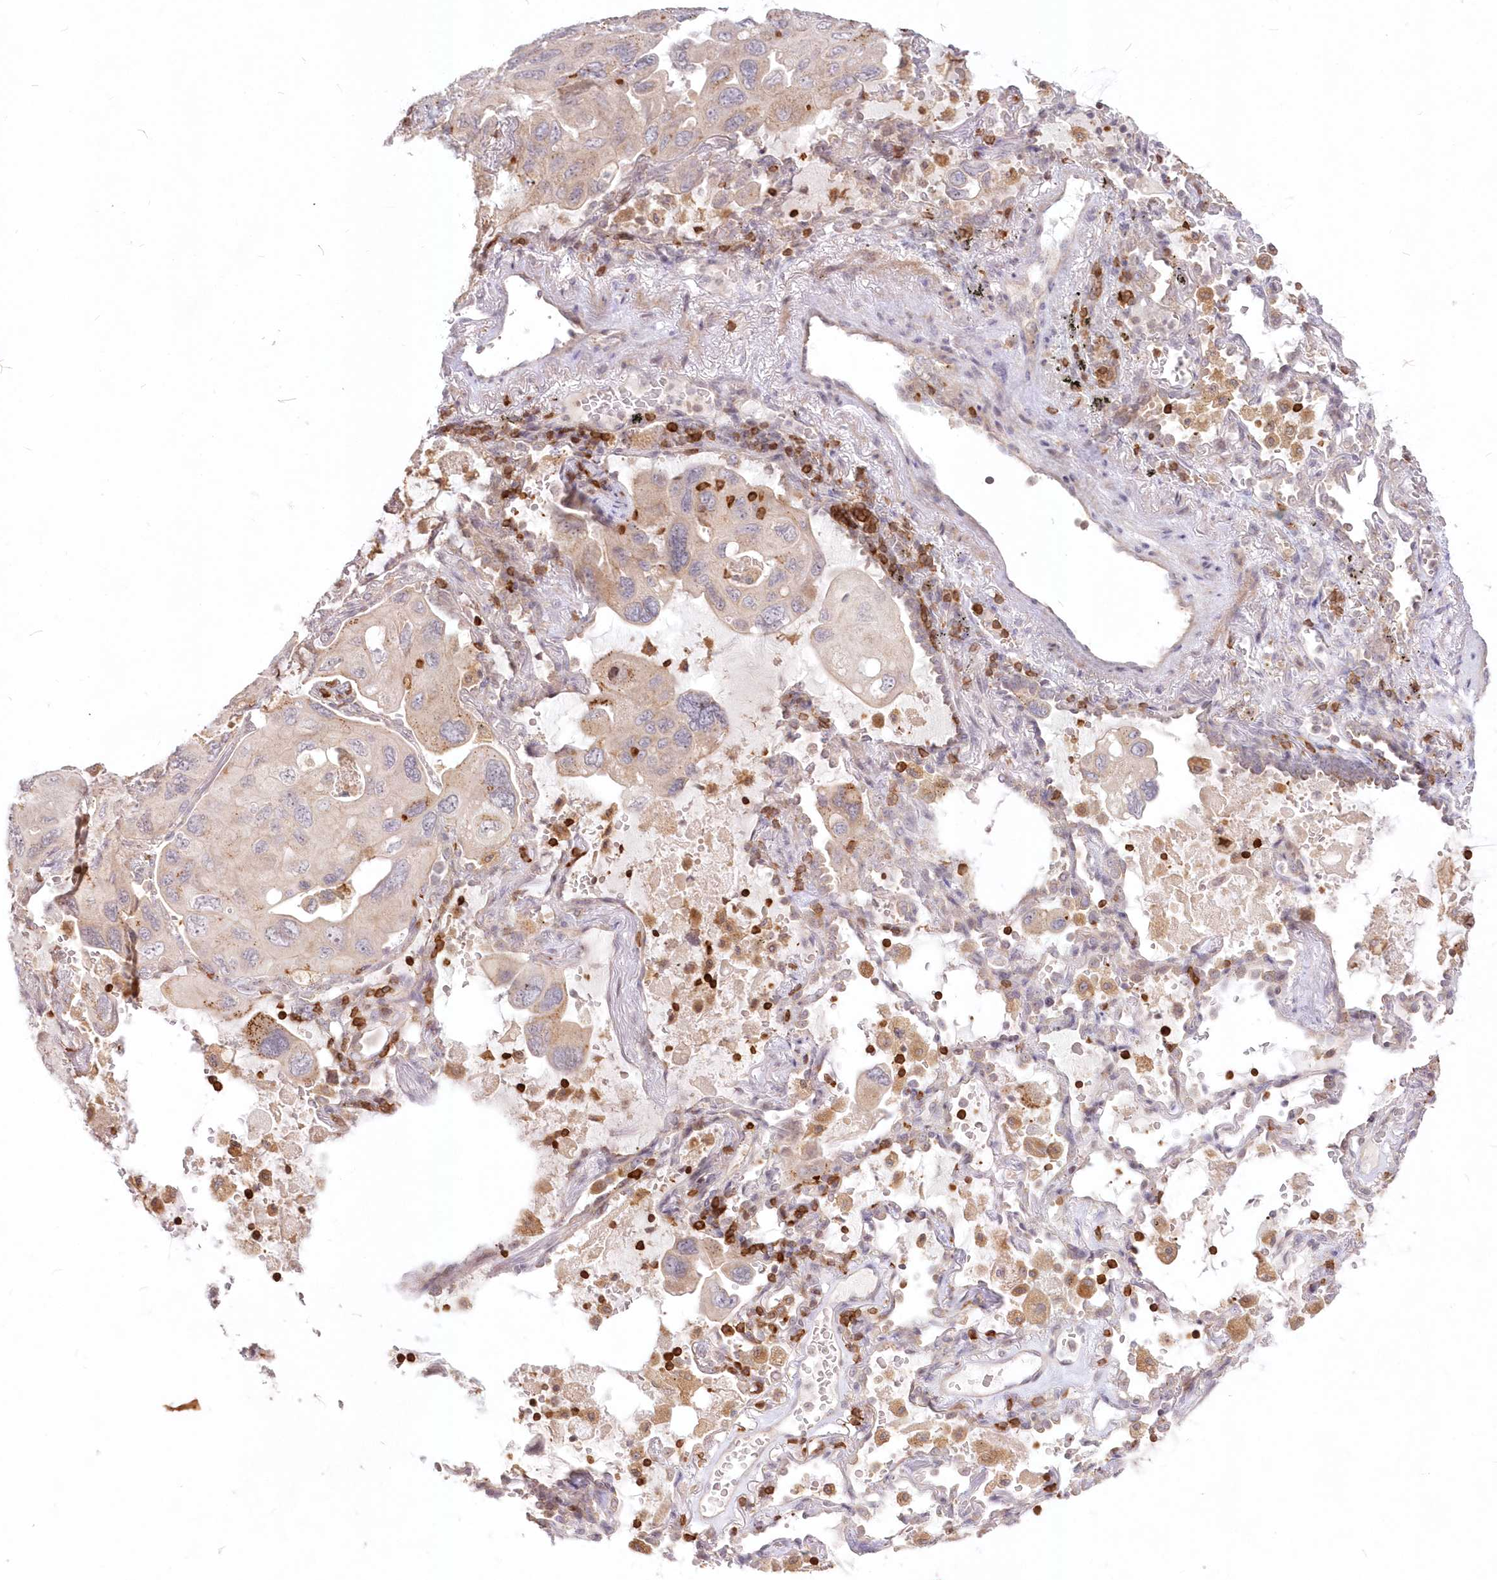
{"staining": {"intensity": "weak", "quantity": "25%-75%", "location": "cytoplasmic/membranous"}, "tissue": "lung cancer", "cell_type": "Tumor cells", "image_type": "cancer", "snomed": [{"axis": "morphology", "description": "Squamous cell carcinoma, NOS"}, {"axis": "topography", "description": "Lung"}], "caption": "Immunohistochemical staining of lung cancer (squamous cell carcinoma) reveals low levels of weak cytoplasmic/membranous expression in approximately 25%-75% of tumor cells.", "gene": "MTMR3", "patient": {"sex": "female", "age": 73}}